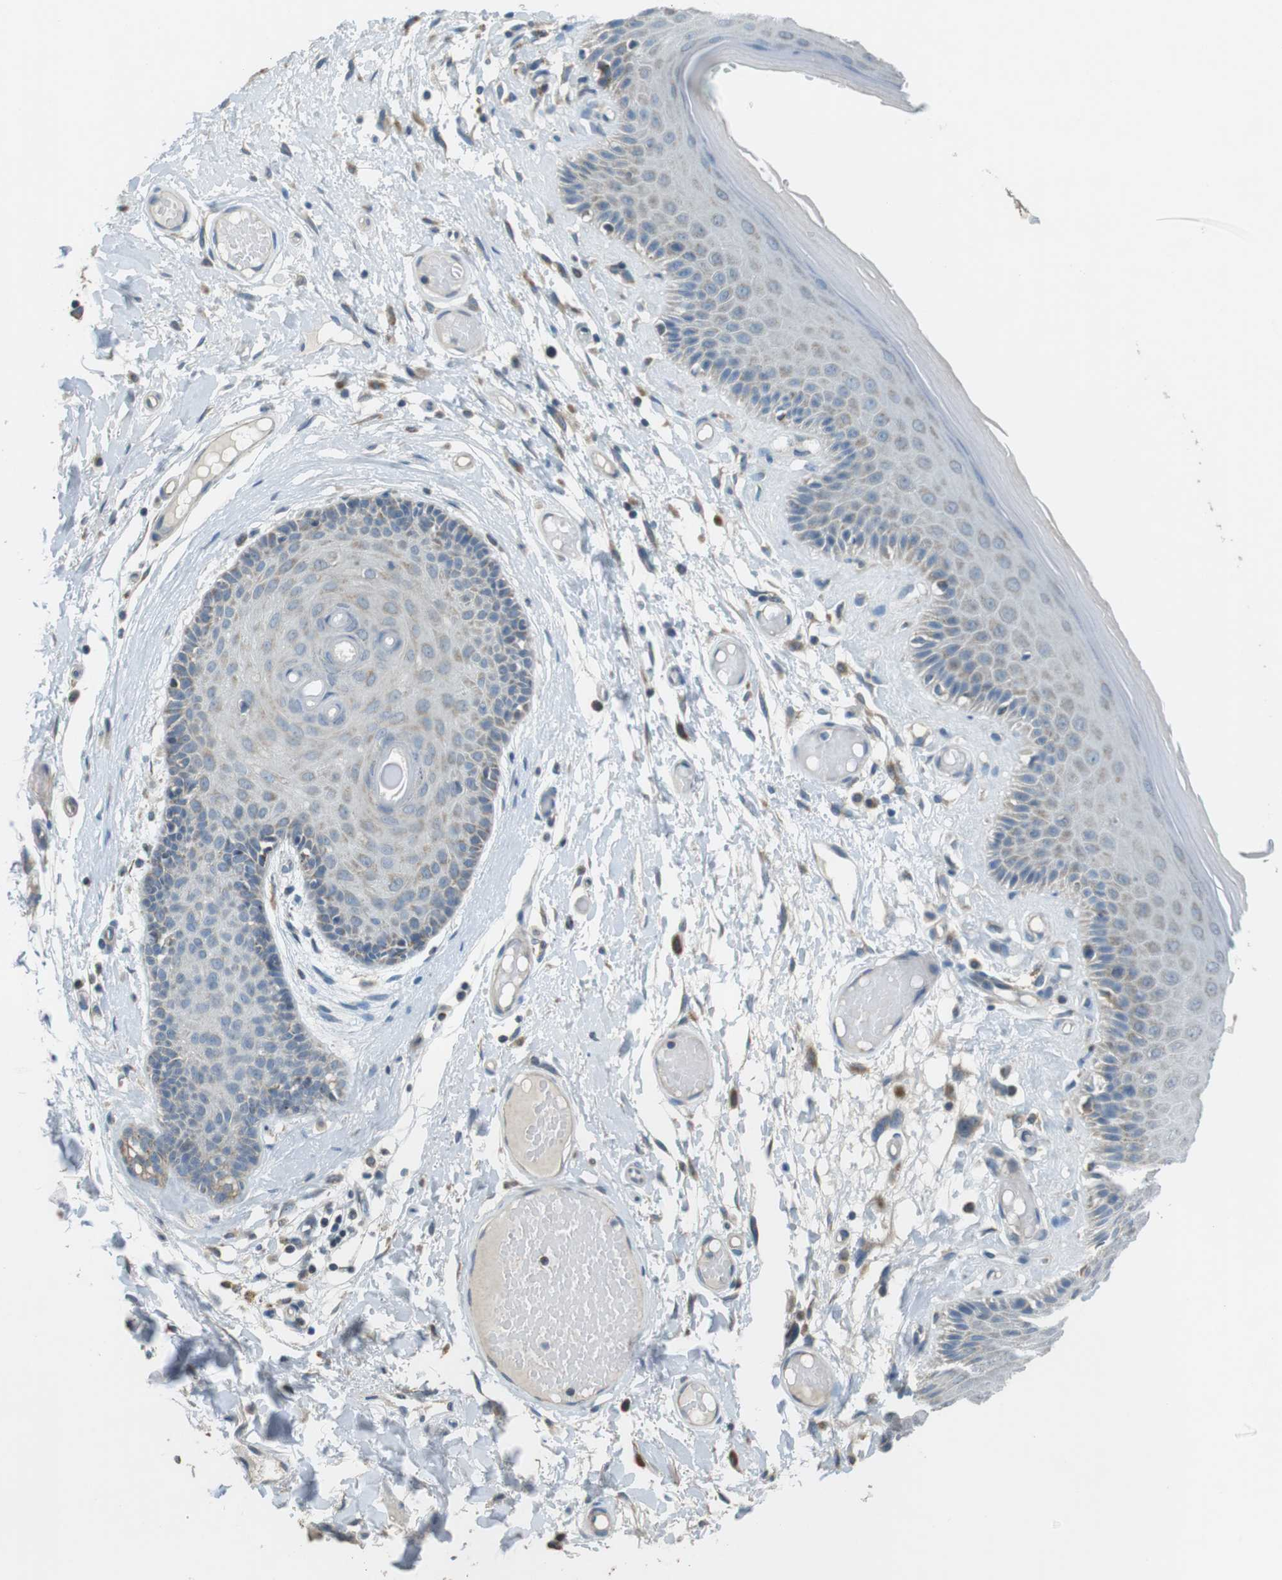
{"staining": {"intensity": "moderate", "quantity": "<25%", "location": "cytoplasmic/membranous"}, "tissue": "skin", "cell_type": "Epidermal cells", "image_type": "normal", "snomed": [{"axis": "morphology", "description": "Normal tissue, NOS"}, {"axis": "topography", "description": "Vulva"}], "caption": "This image reveals IHC staining of benign human skin, with low moderate cytoplasmic/membranous expression in about <25% of epidermal cells.", "gene": "BACE1", "patient": {"sex": "female", "age": 73}}